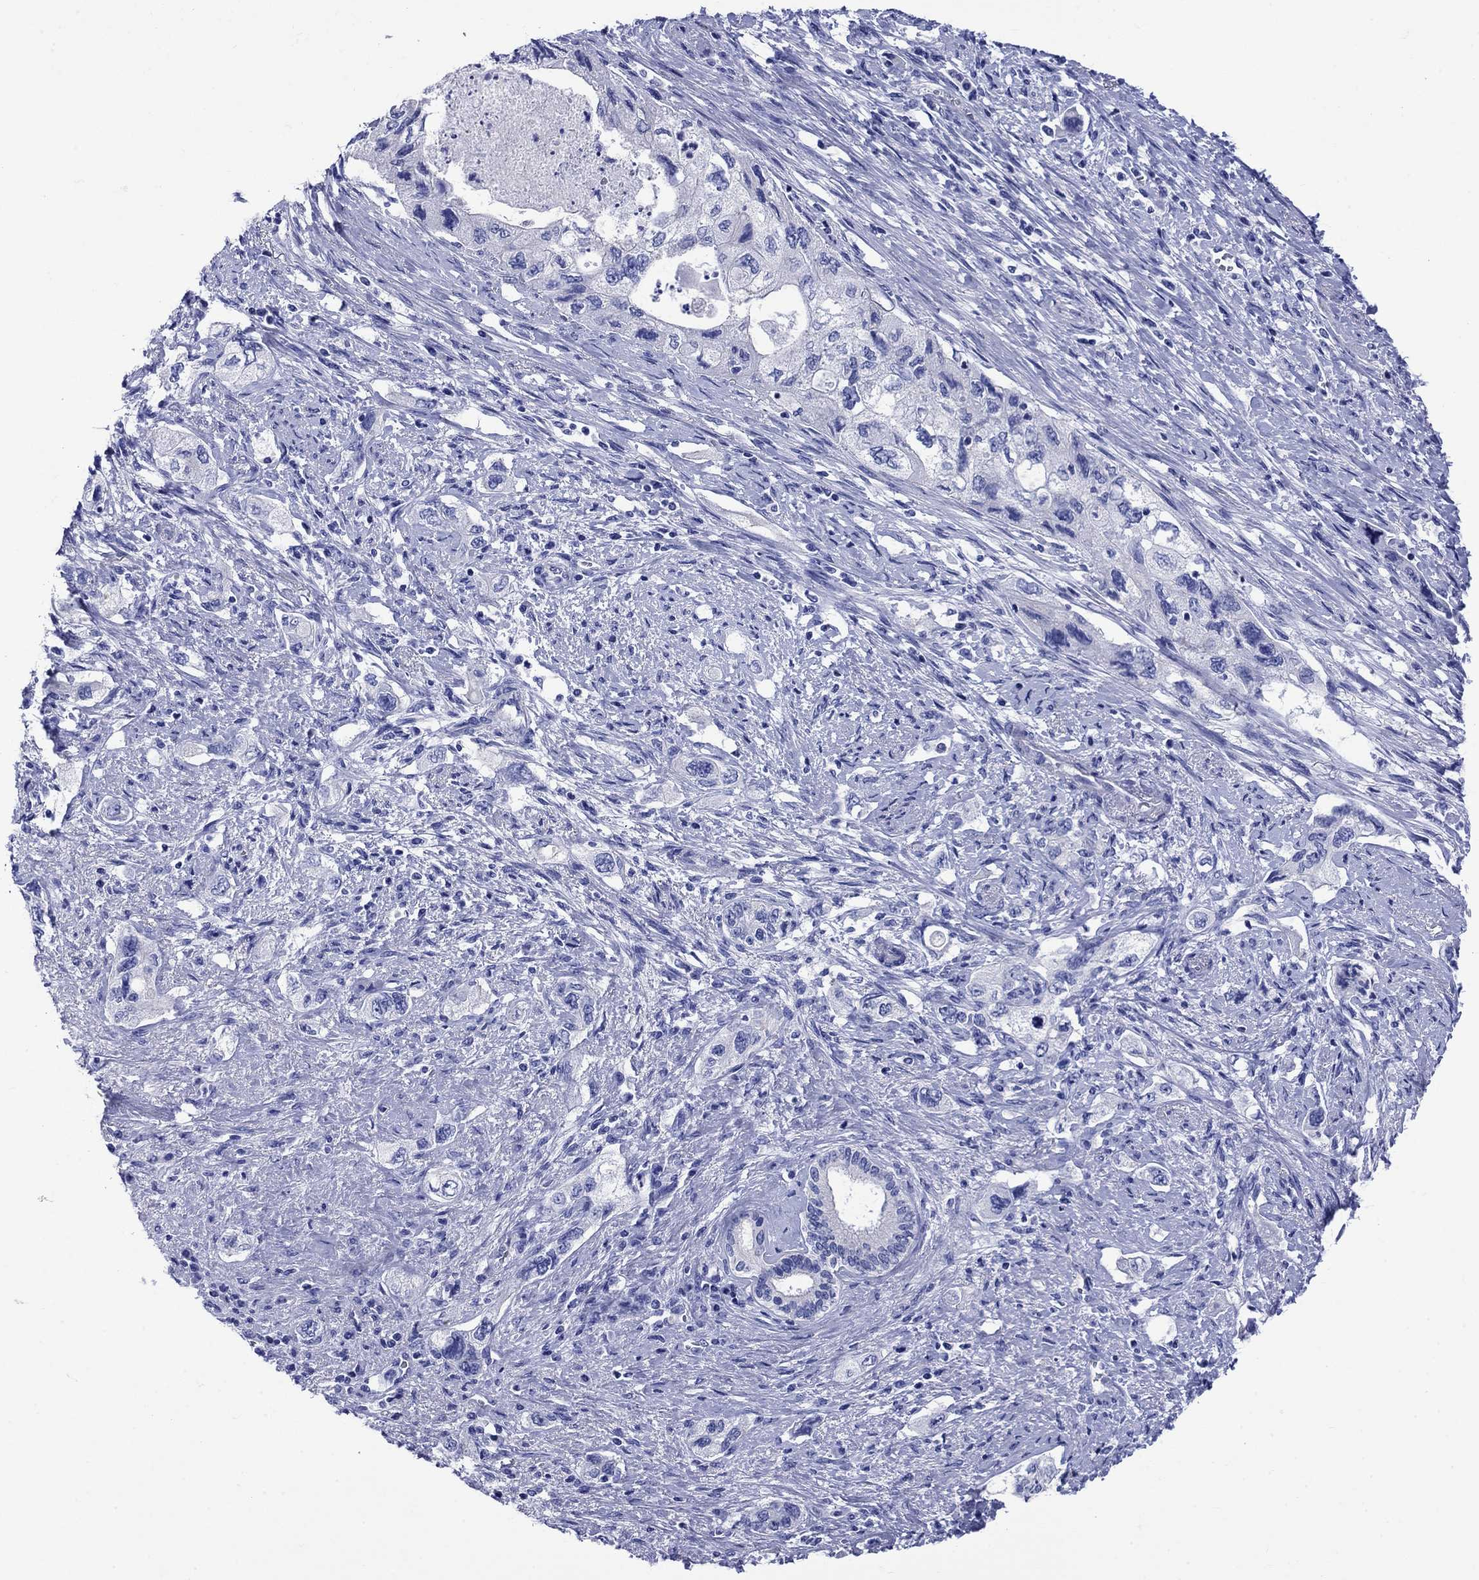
{"staining": {"intensity": "negative", "quantity": "none", "location": "none"}, "tissue": "pancreatic cancer", "cell_type": "Tumor cells", "image_type": "cancer", "snomed": [{"axis": "morphology", "description": "Adenocarcinoma, NOS"}, {"axis": "topography", "description": "Pancreas"}], "caption": "Tumor cells are negative for brown protein staining in pancreatic adenocarcinoma.", "gene": "SLC1A2", "patient": {"sex": "female", "age": 73}}